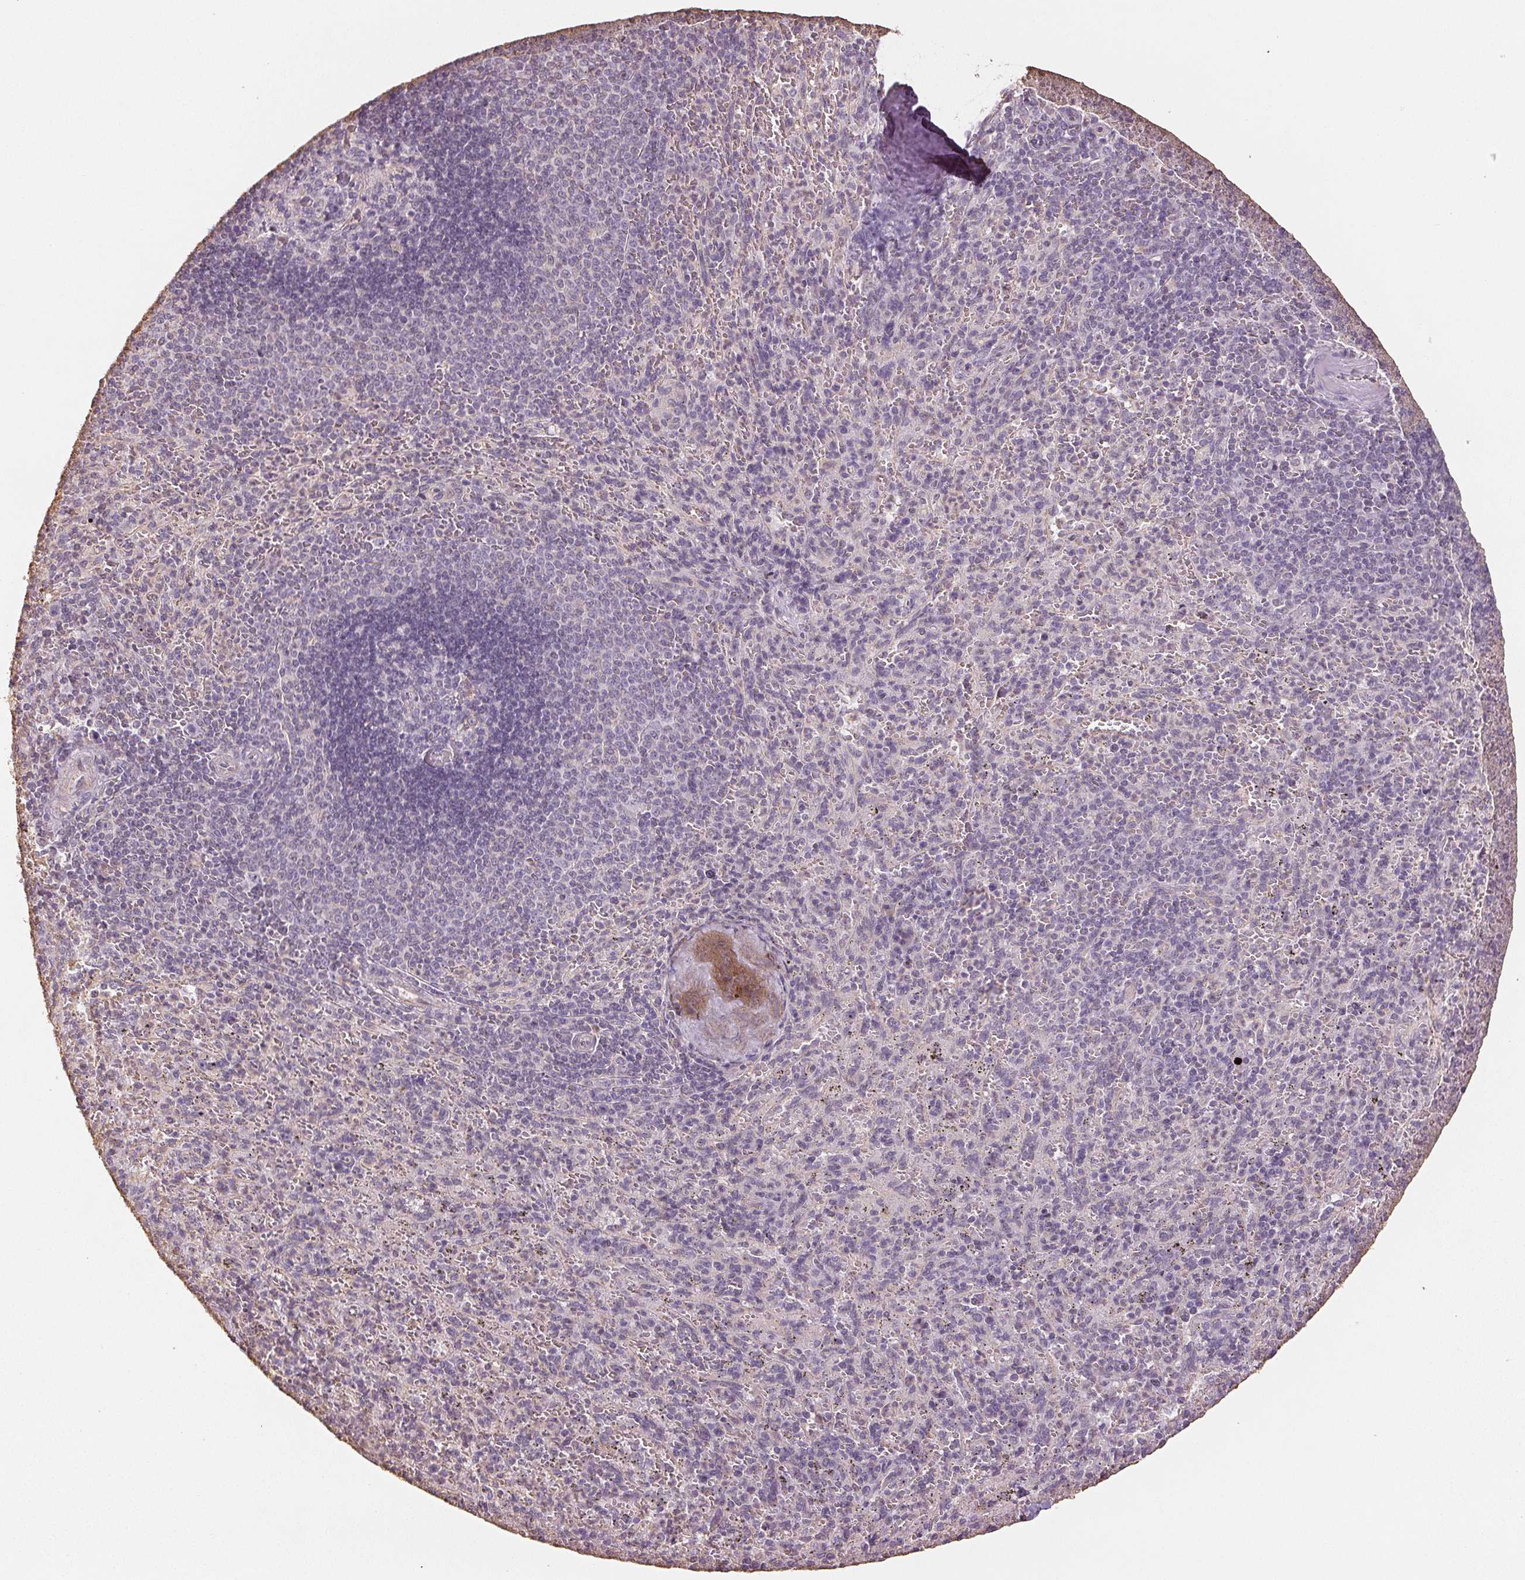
{"staining": {"intensity": "negative", "quantity": "none", "location": "none"}, "tissue": "spleen", "cell_type": "Cells in red pulp", "image_type": "normal", "snomed": [{"axis": "morphology", "description": "Normal tissue, NOS"}, {"axis": "topography", "description": "Spleen"}], "caption": "This is an immunohistochemistry image of benign human spleen. There is no expression in cells in red pulp.", "gene": "COL7A1", "patient": {"sex": "male", "age": 57}}